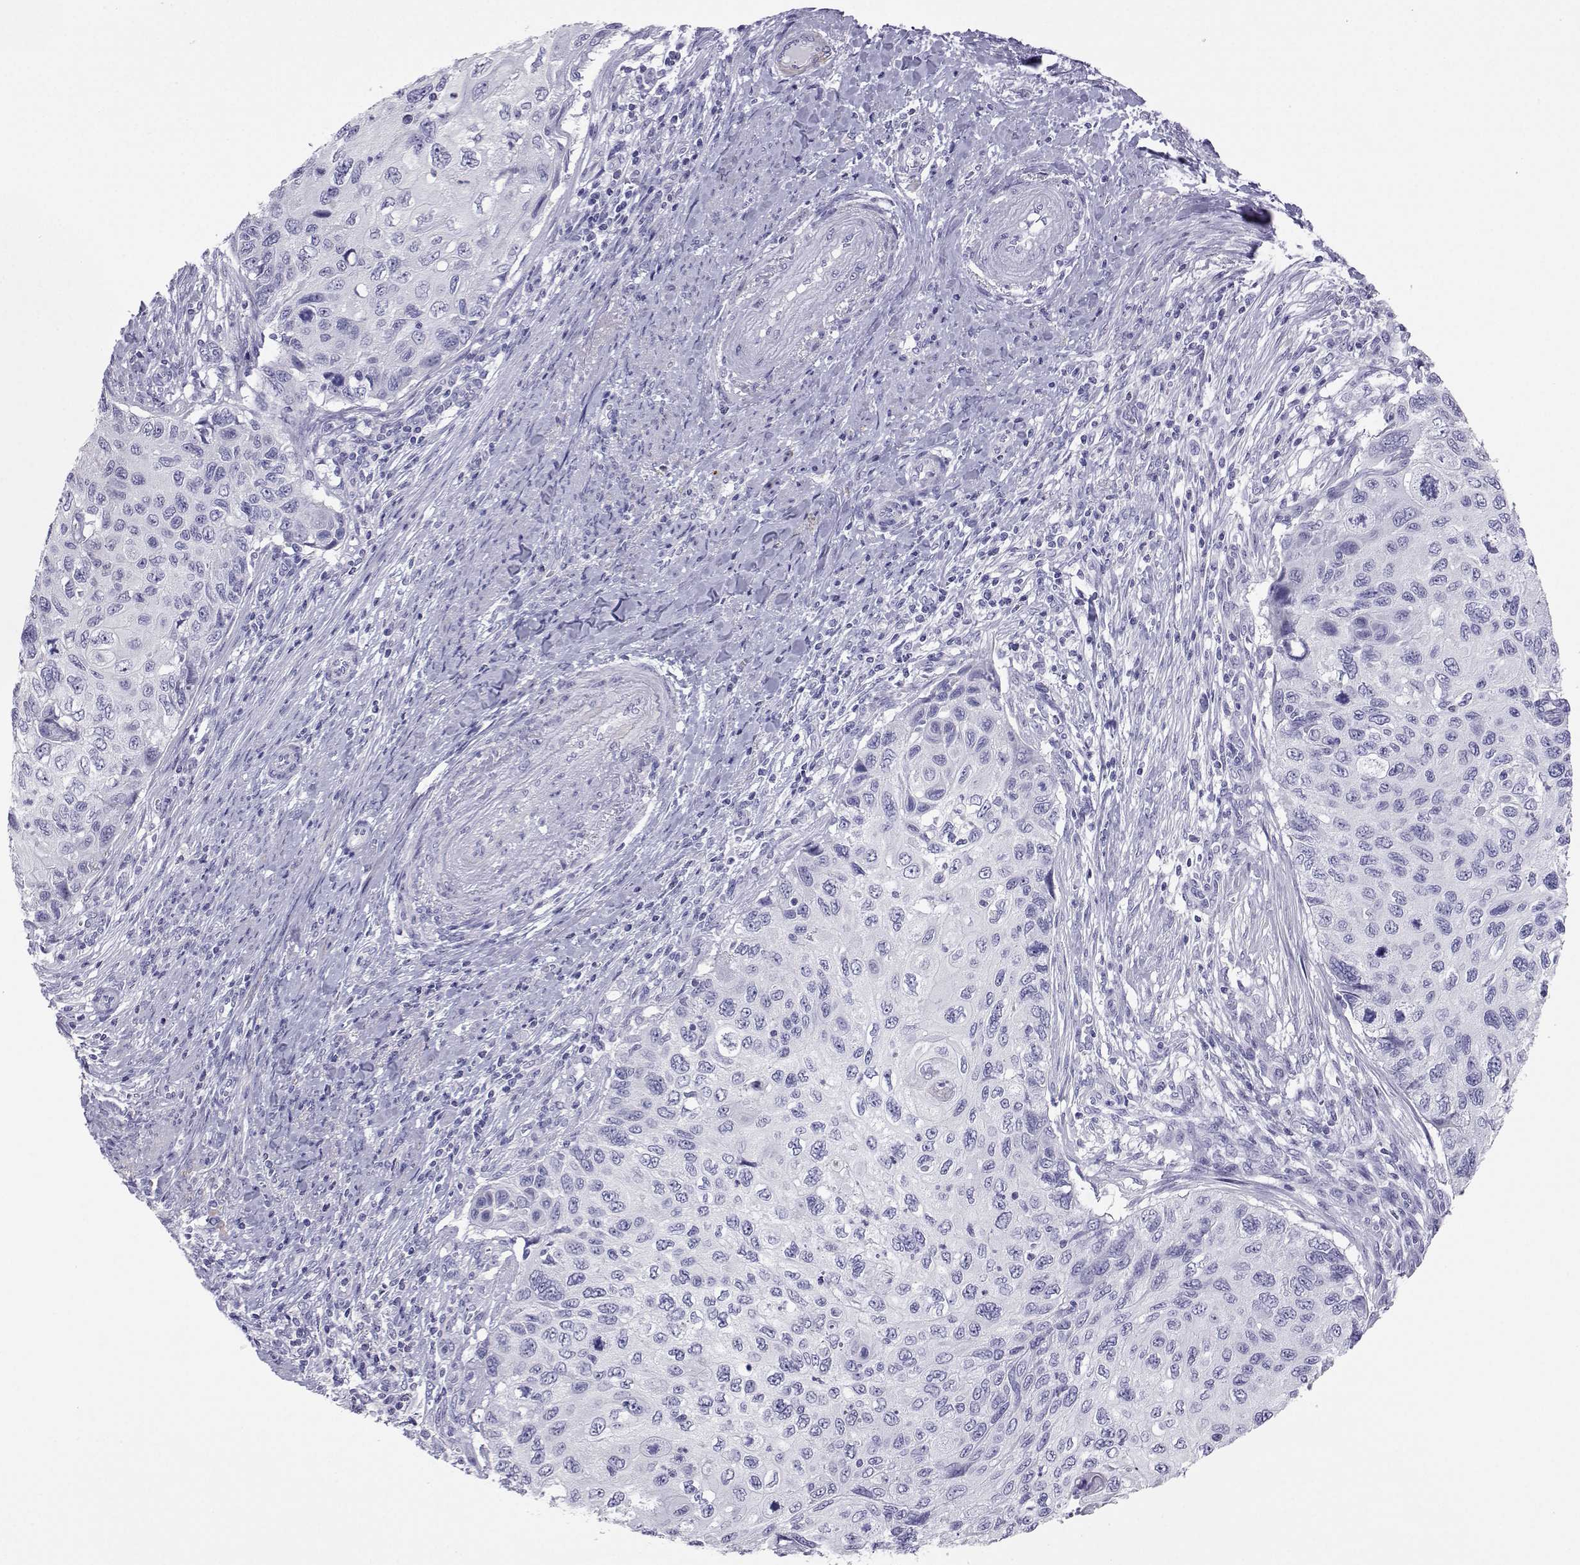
{"staining": {"intensity": "negative", "quantity": "none", "location": "none"}, "tissue": "cervical cancer", "cell_type": "Tumor cells", "image_type": "cancer", "snomed": [{"axis": "morphology", "description": "Squamous cell carcinoma, NOS"}, {"axis": "topography", "description": "Cervix"}], "caption": "Histopathology image shows no protein expression in tumor cells of cervical cancer tissue.", "gene": "PLIN4", "patient": {"sex": "female", "age": 70}}